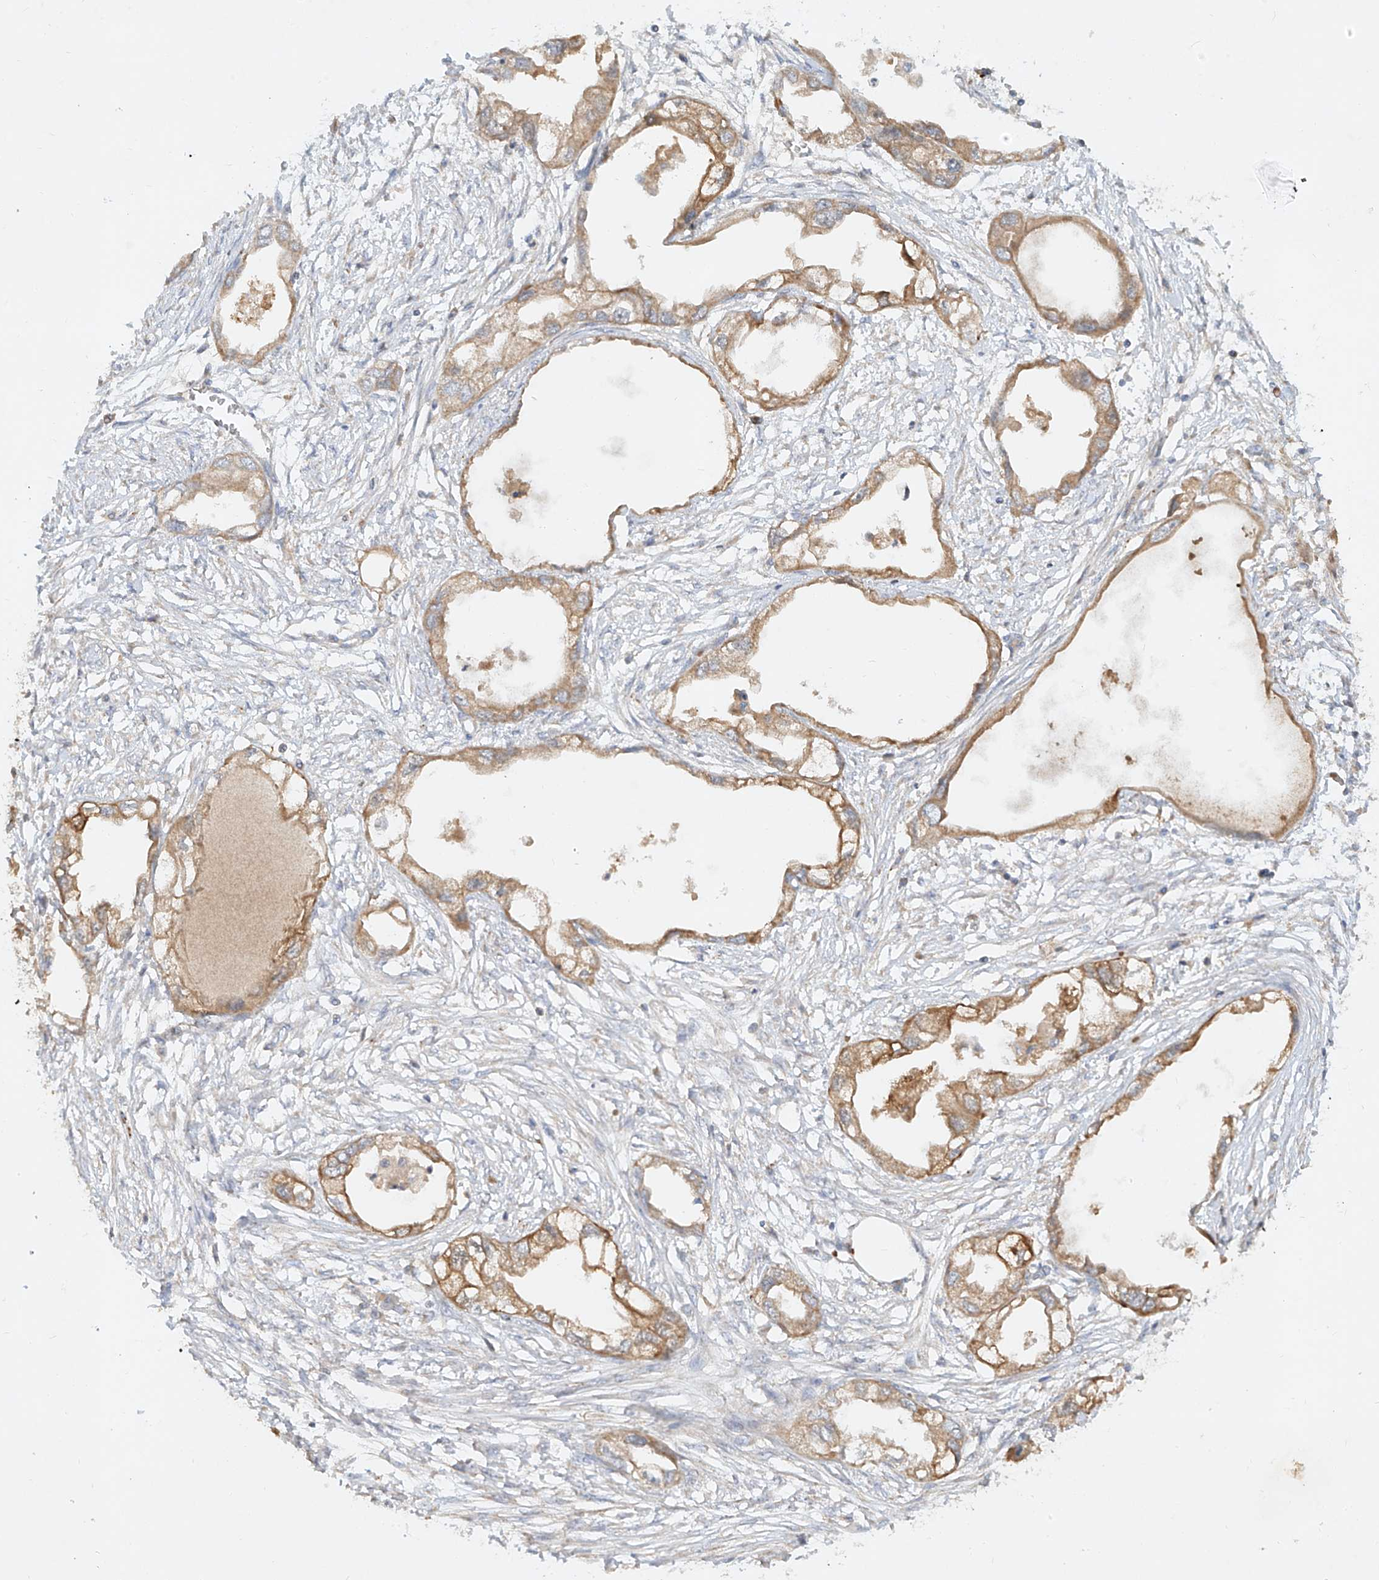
{"staining": {"intensity": "moderate", "quantity": ">75%", "location": "cytoplasmic/membranous"}, "tissue": "endometrial cancer", "cell_type": "Tumor cells", "image_type": "cancer", "snomed": [{"axis": "morphology", "description": "Adenocarcinoma, NOS"}, {"axis": "morphology", "description": "Adenocarcinoma, metastatic, NOS"}, {"axis": "topography", "description": "Adipose tissue"}, {"axis": "topography", "description": "Endometrium"}], "caption": "The photomicrograph displays immunohistochemical staining of endometrial adenocarcinoma. There is moderate cytoplasmic/membranous expression is present in approximately >75% of tumor cells.", "gene": "KPNA7", "patient": {"sex": "female", "age": 67}}